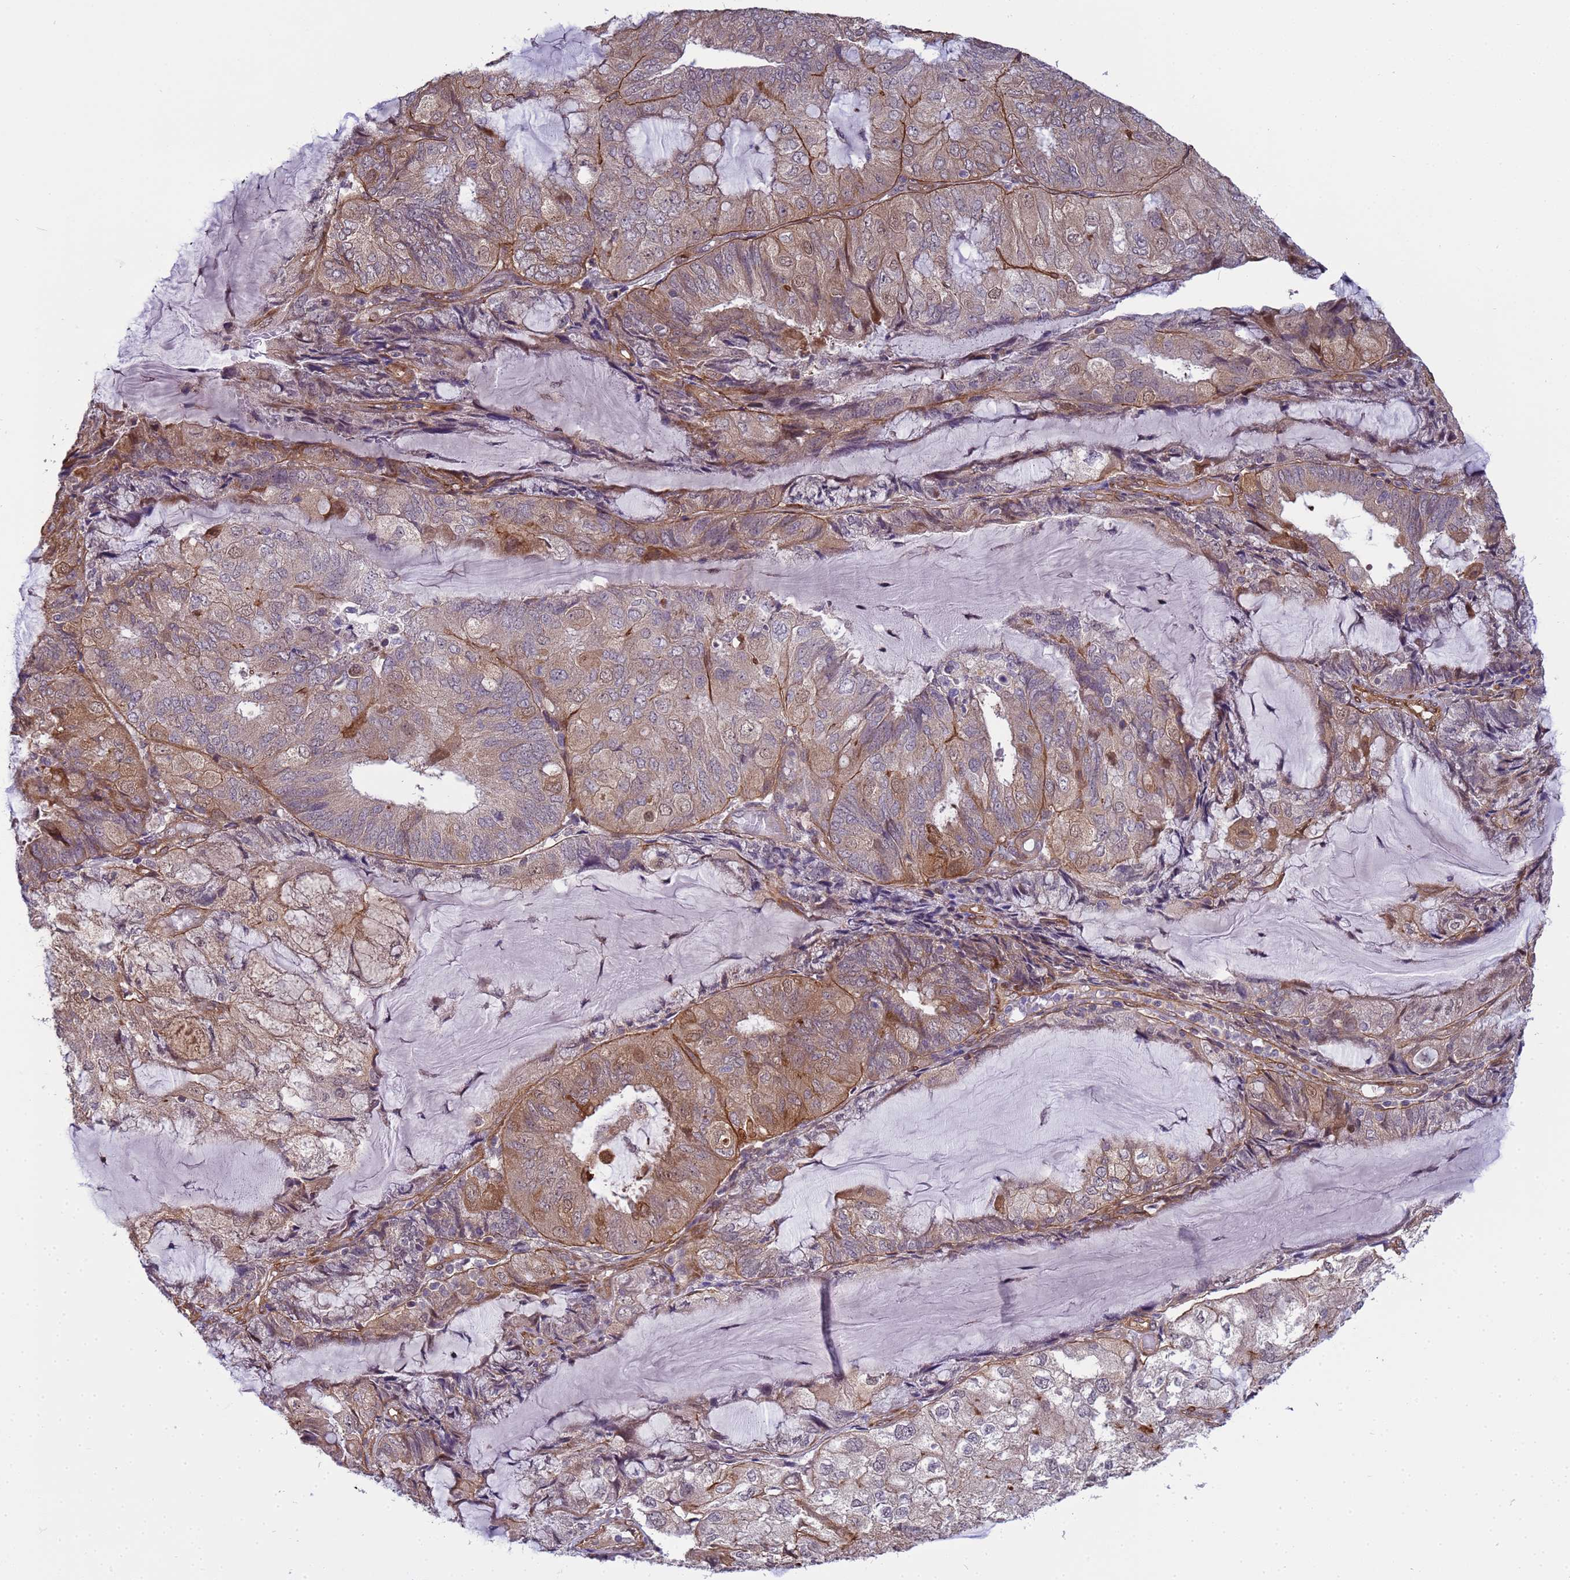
{"staining": {"intensity": "weak", "quantity": "25%-75%", "location": "cytoplasmic/membranous,nuclear"}, "tissue": "endometrial cancer", "cell_type": "Tumor cells", "image_type": "cancer", "snomed": [{"axis": "morphology", "description": "Adenocarcinoma, NOS"}, {"axis": "topography", "description": "Endometrium"}], "caption": "Weak cytoplasmic/membranous and nuclear positivity for a protein is present in approximately 25%-75% of tumor cells of adenocarcinoma (endometrial) using IHC.", "gene": "ITGB4", "patient": {"sex": "female", "age": 81}}